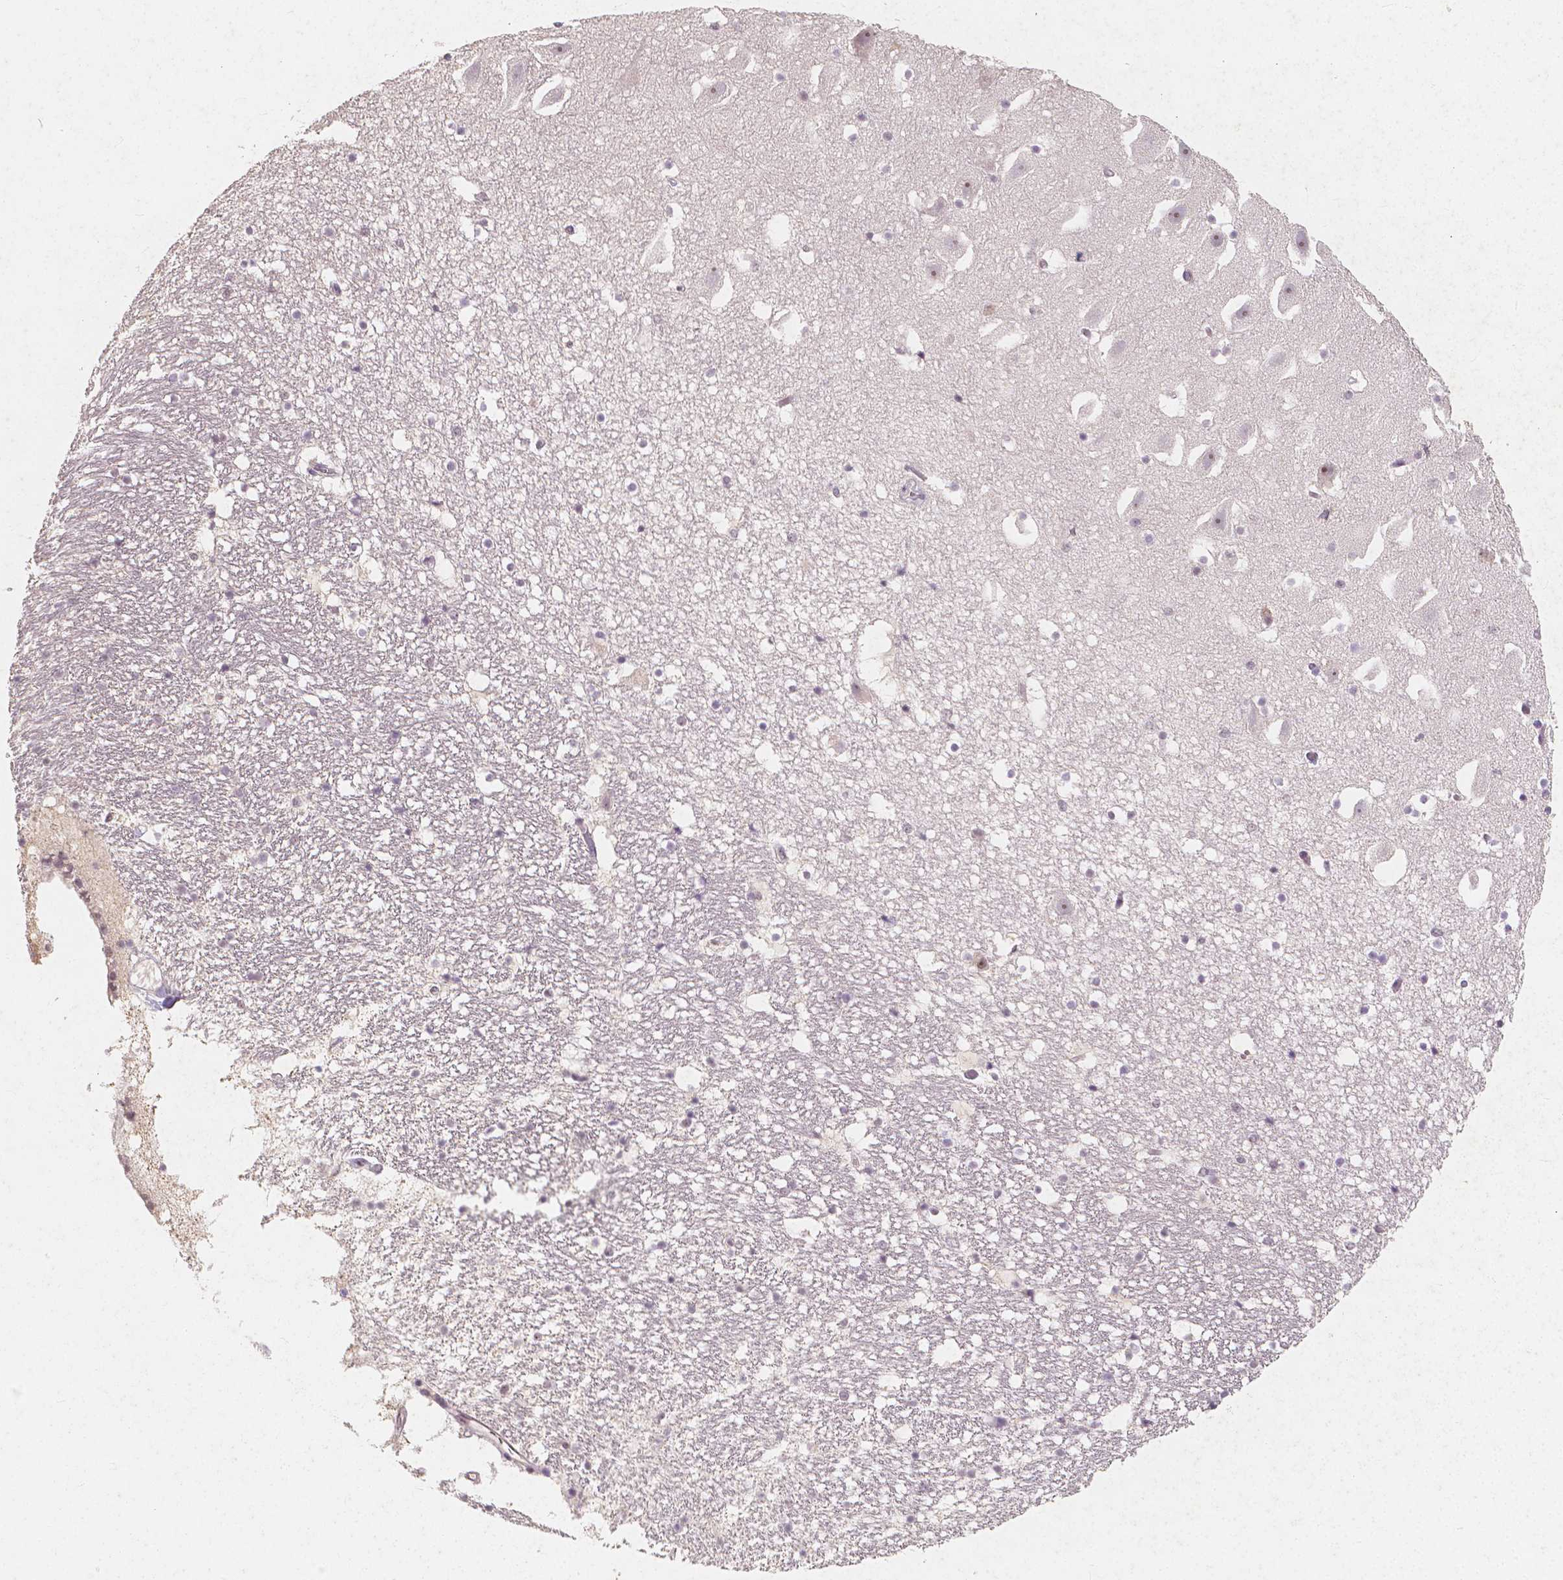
{"staining": {"intensity": "negative", "quantity": "none", "location": "none"}, "tissue": "hippocampus", "cell_type": "Glial cells", "image_type": "normal", "snomed": [{"axis": "morphology", "description": "Normal tissue, NOS"}, {"axis": "topography", "description": "Hippocampus"}], "caption": "Hippocampus stained for a protein using immunohistochemistry (IHC) shows no expression glial cells.", "gene": "NOLC1", "patient": {"sex": "male", "age": 26}}